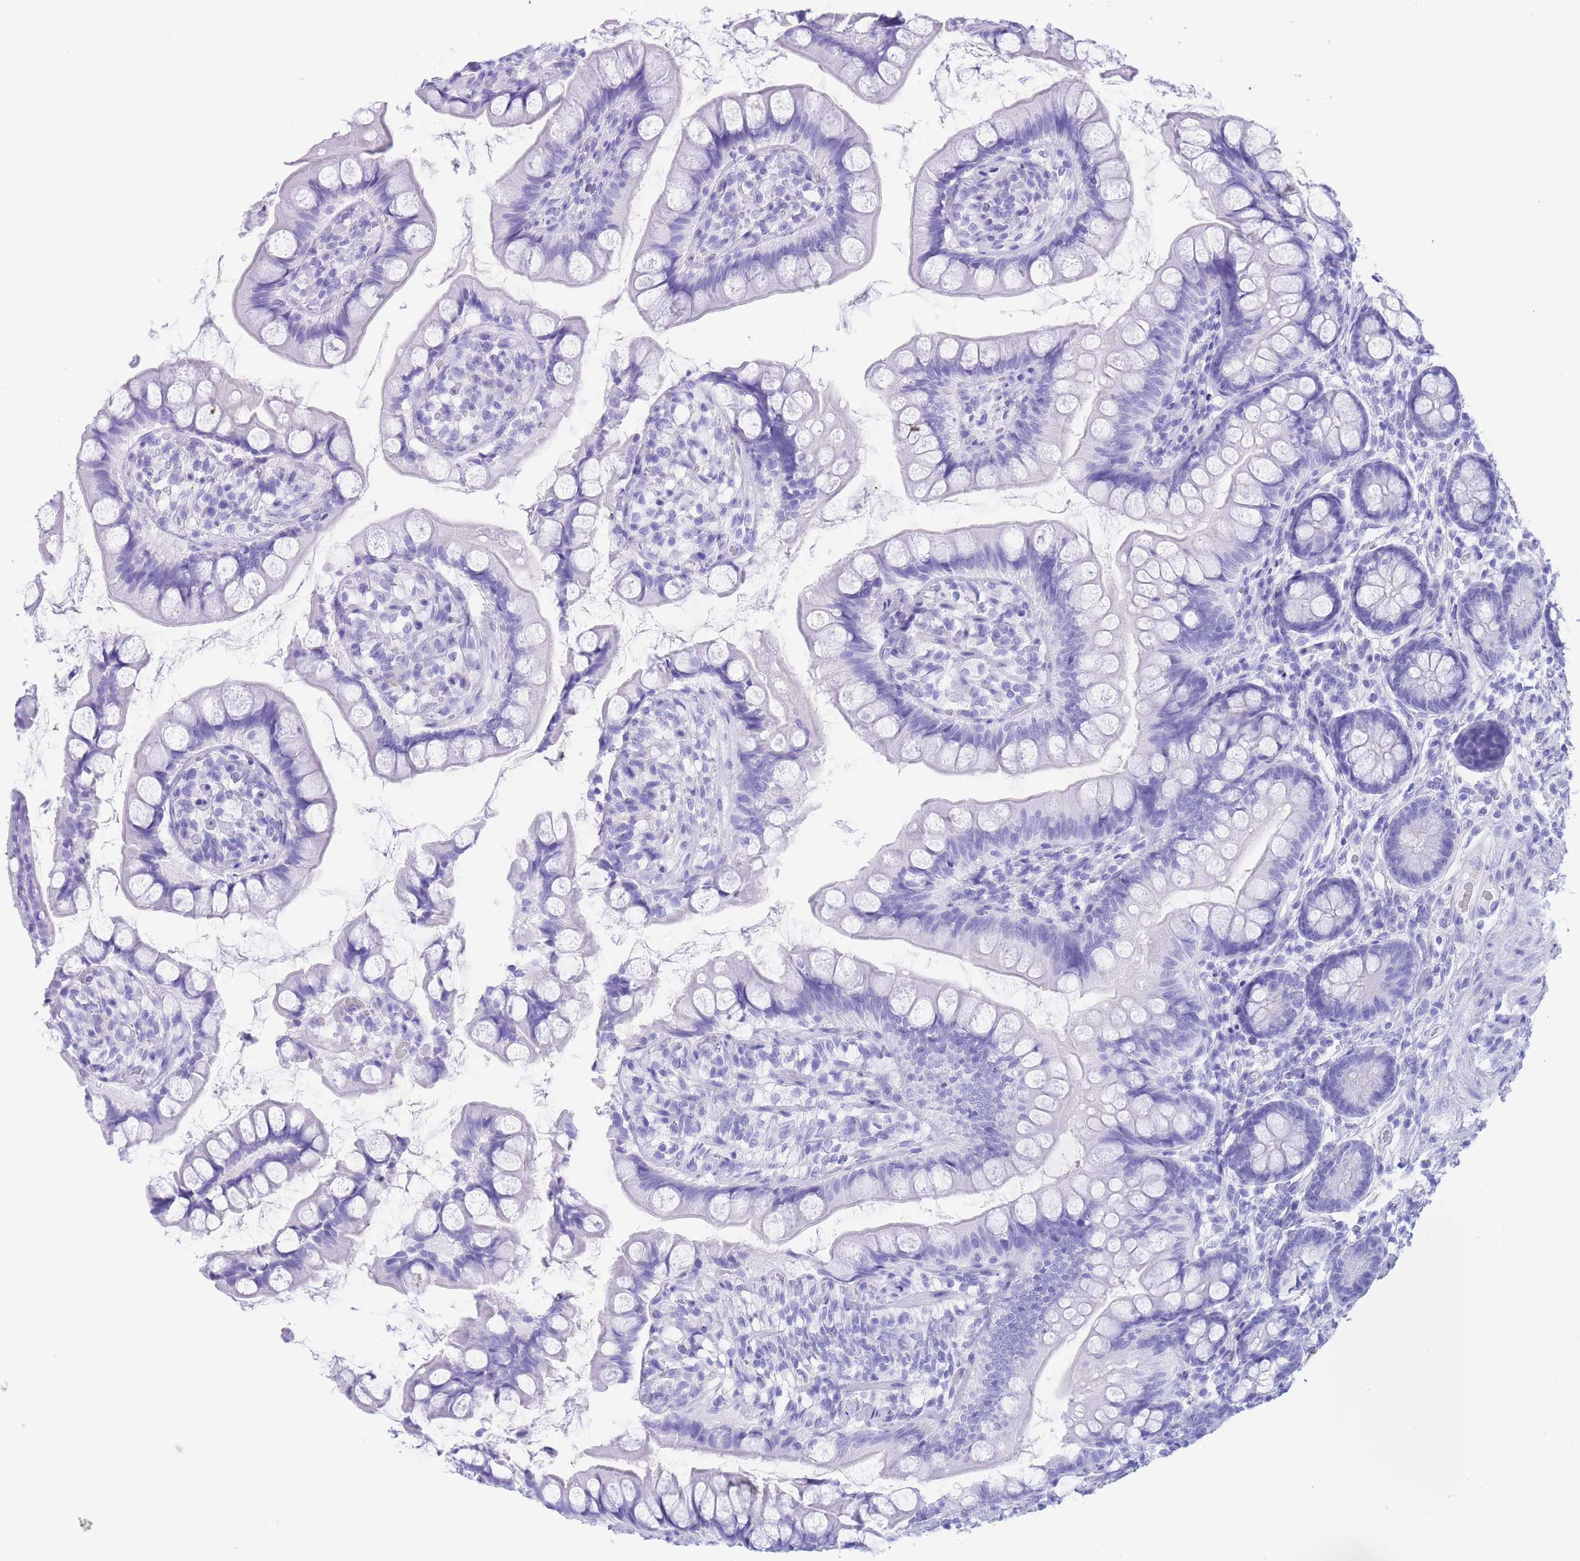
{"staining": {"intensity": "negative", "quantity": "none", "location": "none"}, "tissue": "small intestine", "cell_type": "Glandular cells", "image_type": "normal", "snomed": [{"axis": "morphology", "description": "Normal tissue, NOS"}, {"axis": "topography", "description": "Small intestine"}], "caption": "IHC micrograph of benign small intestine stained for a protein (brown), which shows no staining in glandular cells.", "gene": "SLCO1B1", "patient": {"sex": "male", "age": 70}}